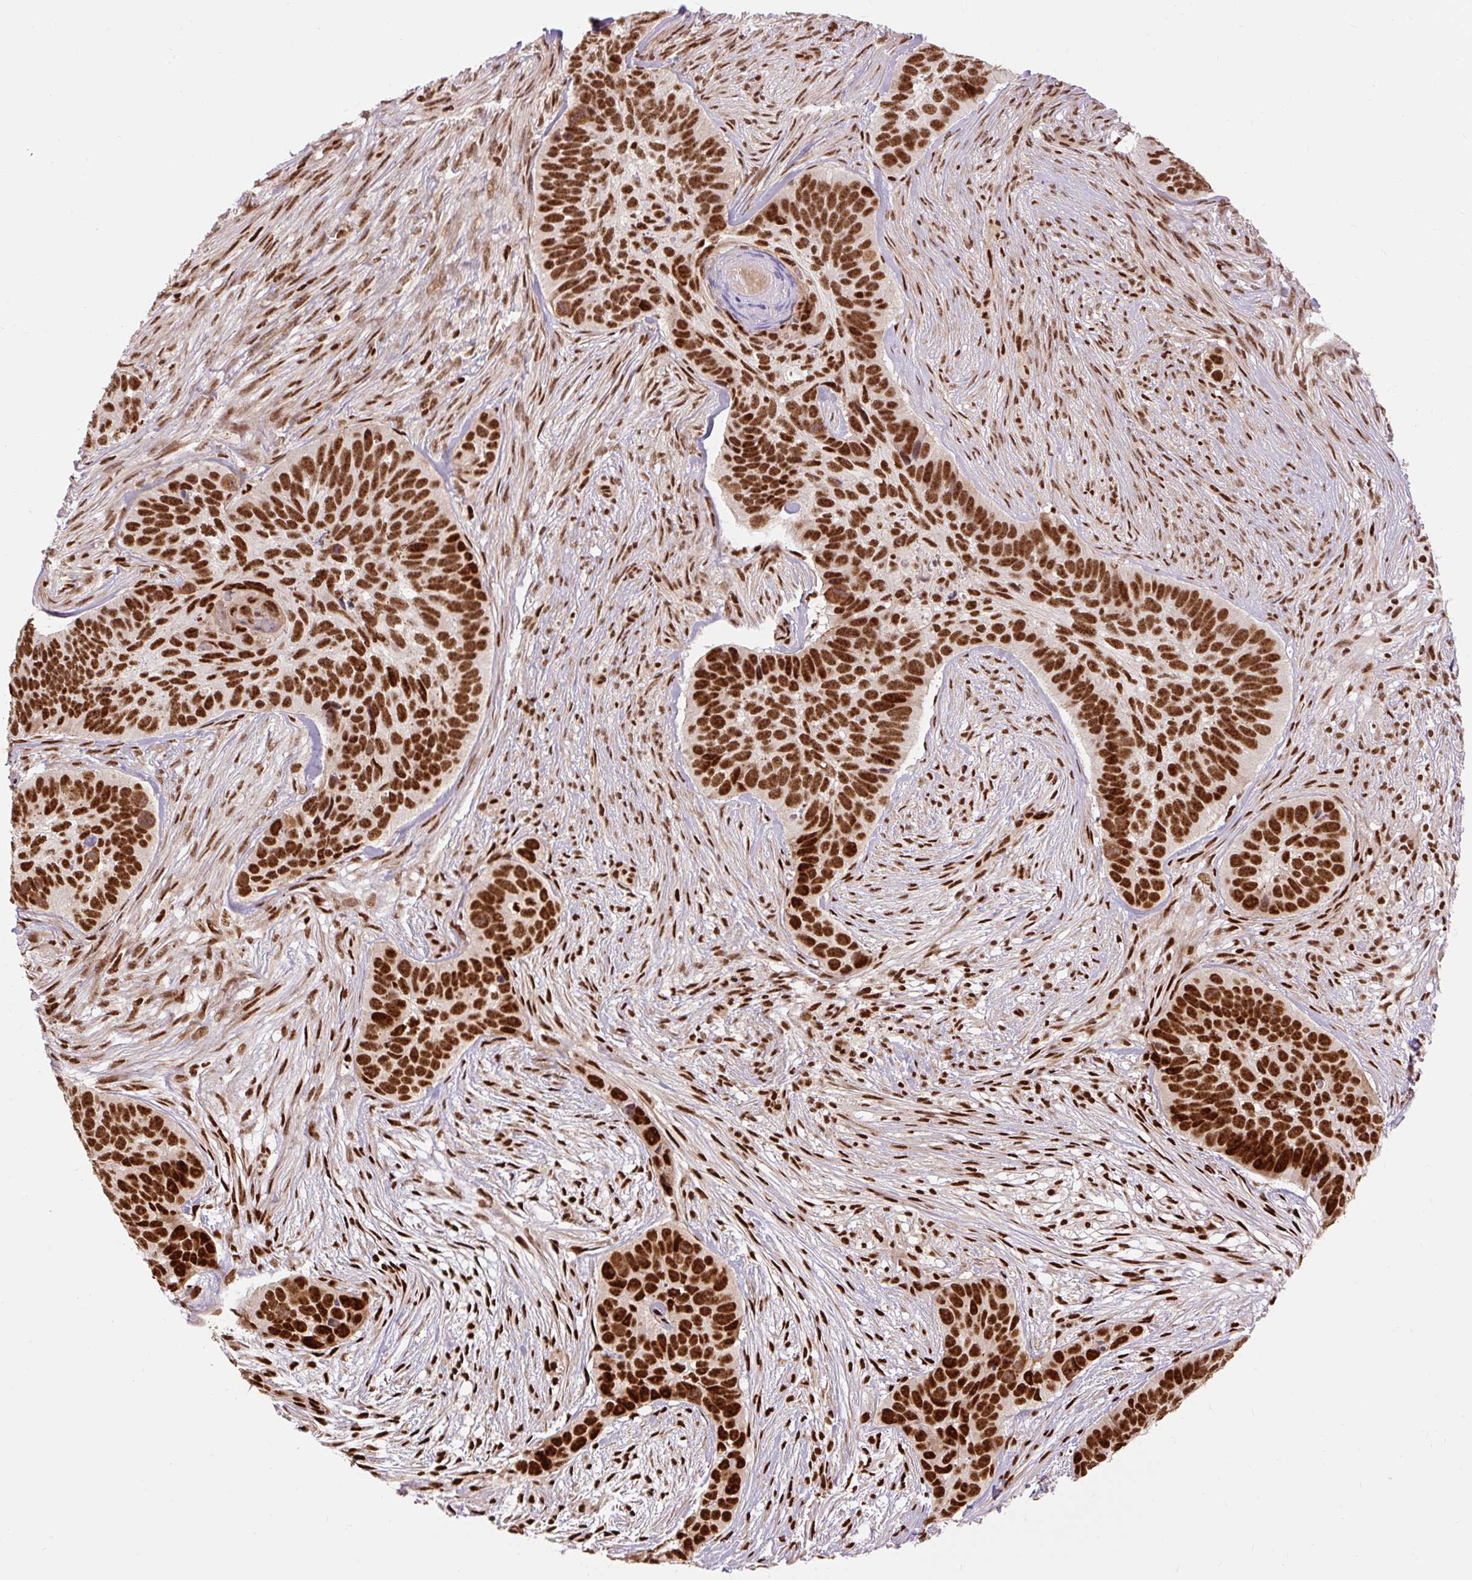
{"staining": {"intensity": "strong", "quantity": ">75%", "location": "nuclear"}, "tissue": "skin cancer", "cell_type": "Tumor cells", "image_type": "cancer", "snomed": [{"axis": "morphology", "description": "Basal cell carcinoma"}, {"axis": "topography", "description": "Skin"}], "caption": "Skin basal cell carcinoma tissue displays strong nuclear positivity in approximately >75% of tumor cells, visualized by immunohistochemistry. (Brightfield microscopy of DAB IHC at high magnification).", "gene": "MECOM", "patient": {"sex": "female", "age": 82}}